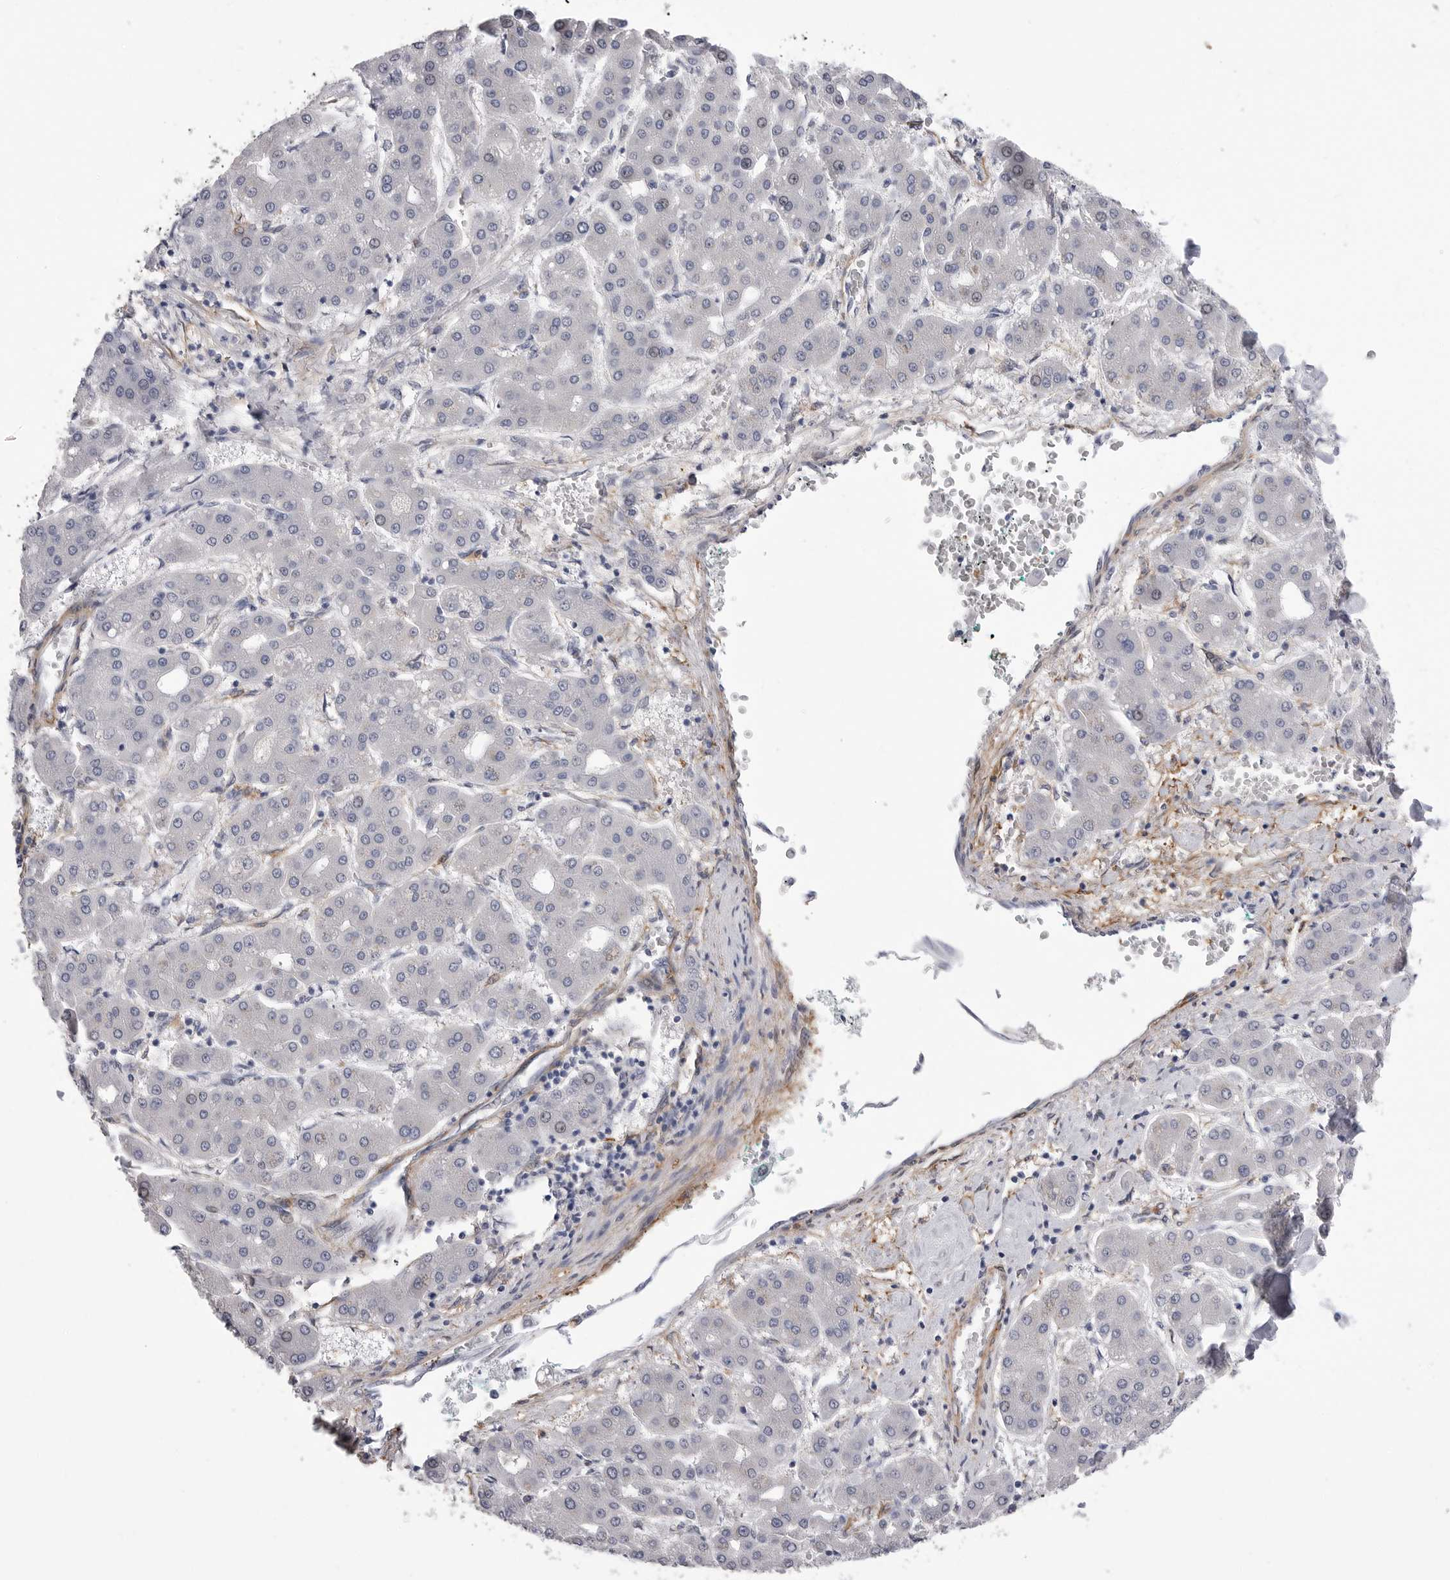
{"staining": {"intensity": "negative", "quantity": "none", "location": "none"}, "tissue": "liver cancer", "cell_type": "Tumor cells", "image_type": "cancer", "snomed": [{"axis": "morphology", "description": "Carcinoma, Hepatocellular, NOS"}, {"axis": "topography", "description": "Liver"}], "caption": "Immunohistochemical staining of liver hepatocellular carcinoma exhibits no significant expression in tumor cells.", "gene": "AKAP12", "patient": {"sex": "male", "age": 65}}